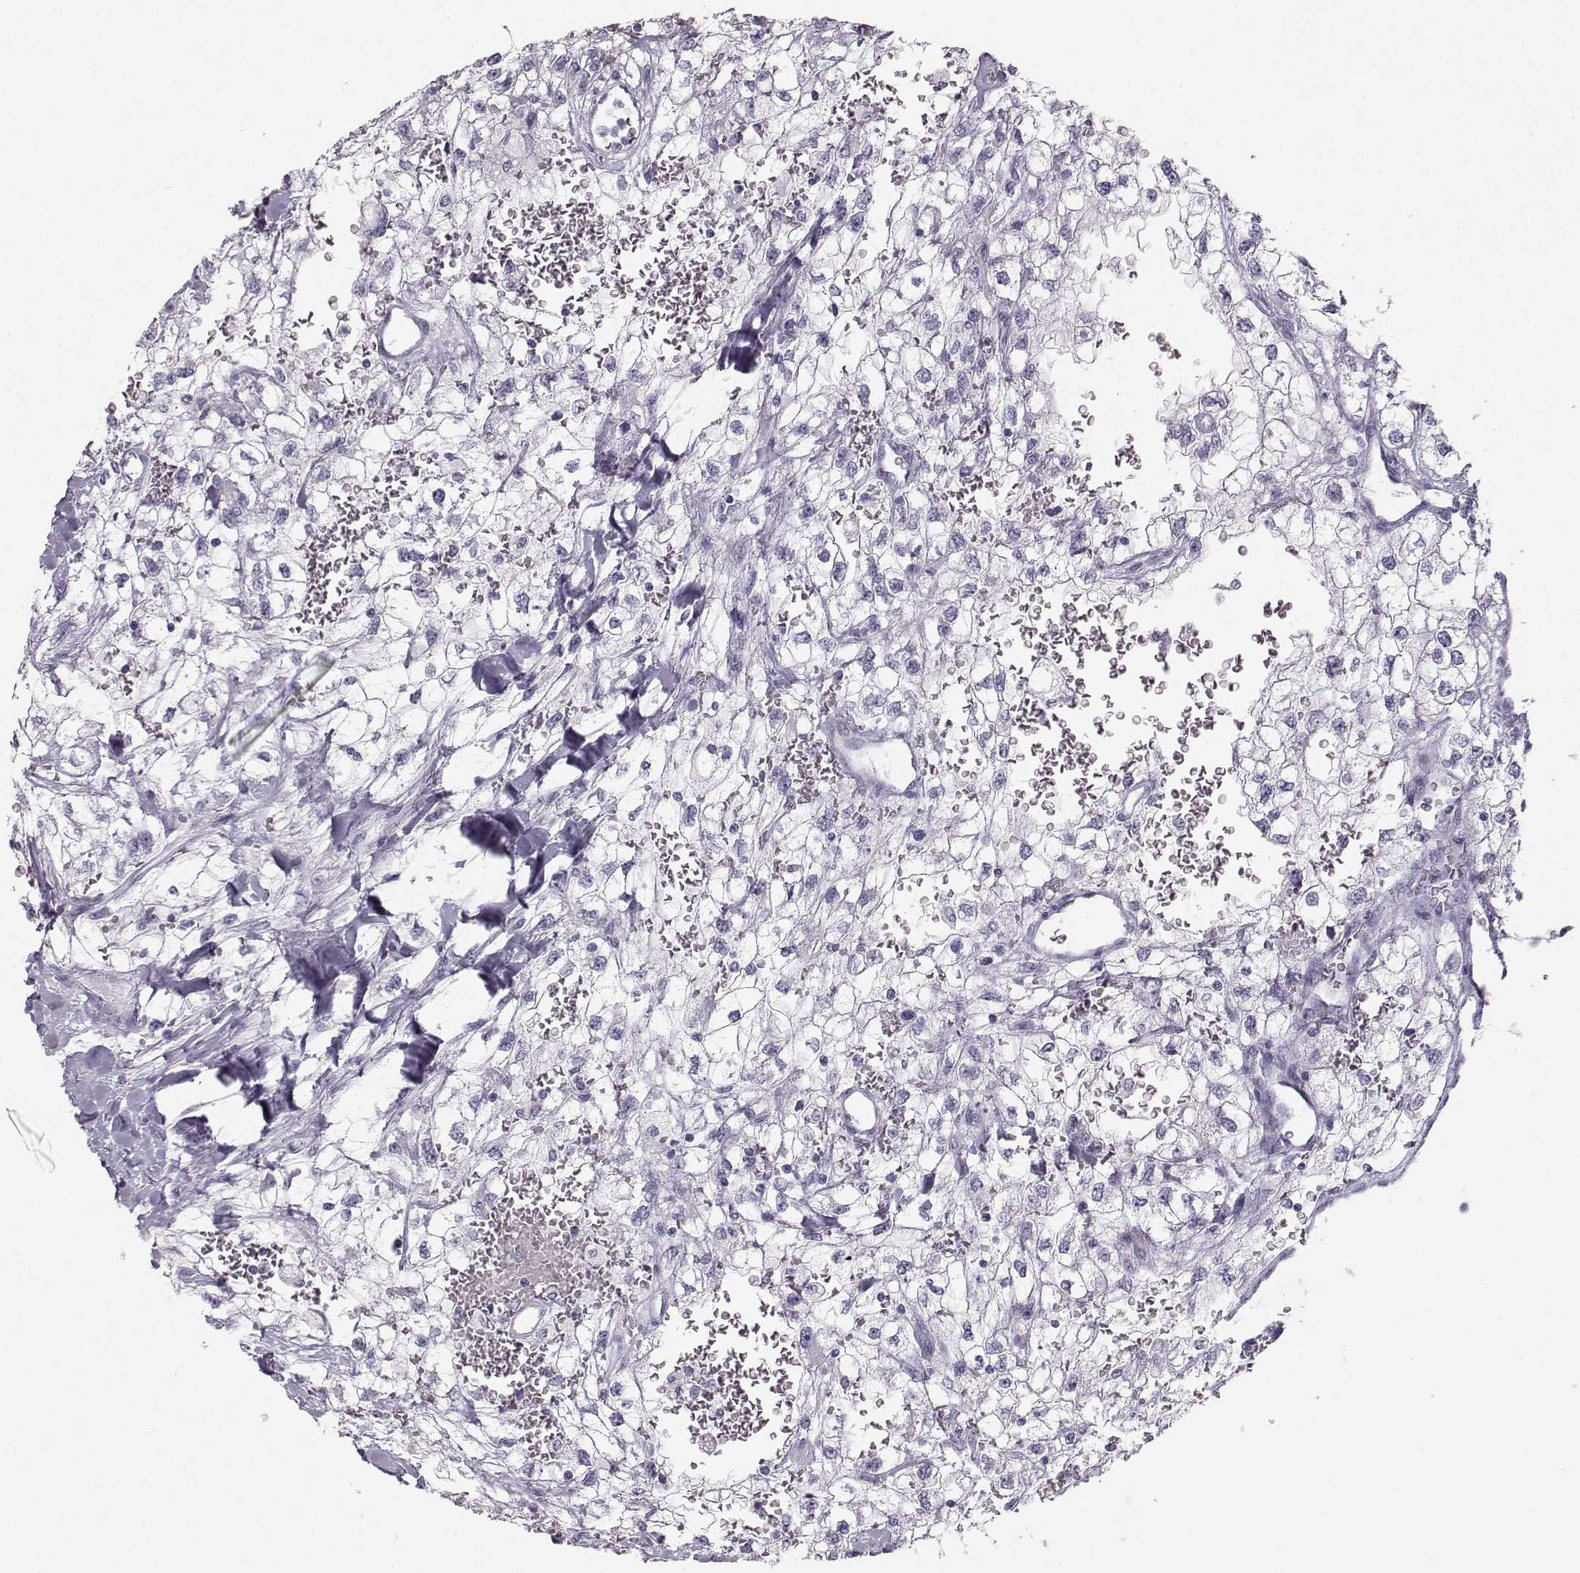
{"staining": {"intensity": "negative", "quantity": "none", "location": "none"}, "tissue": "renal cancer", "cell_type": "Tumor cells", "image_type": "cancer", "snomed": [{"axis": "morphology", "description": "Adenocarcinoma, NOS"}, {"axis": "topography", "description": "Kidney"}], "caption": "Histopathology image shows no significant protein staining in tumor cells of renal cancer.", "gene": "CASR", "patient": {"sex": "male", "age": 59}}